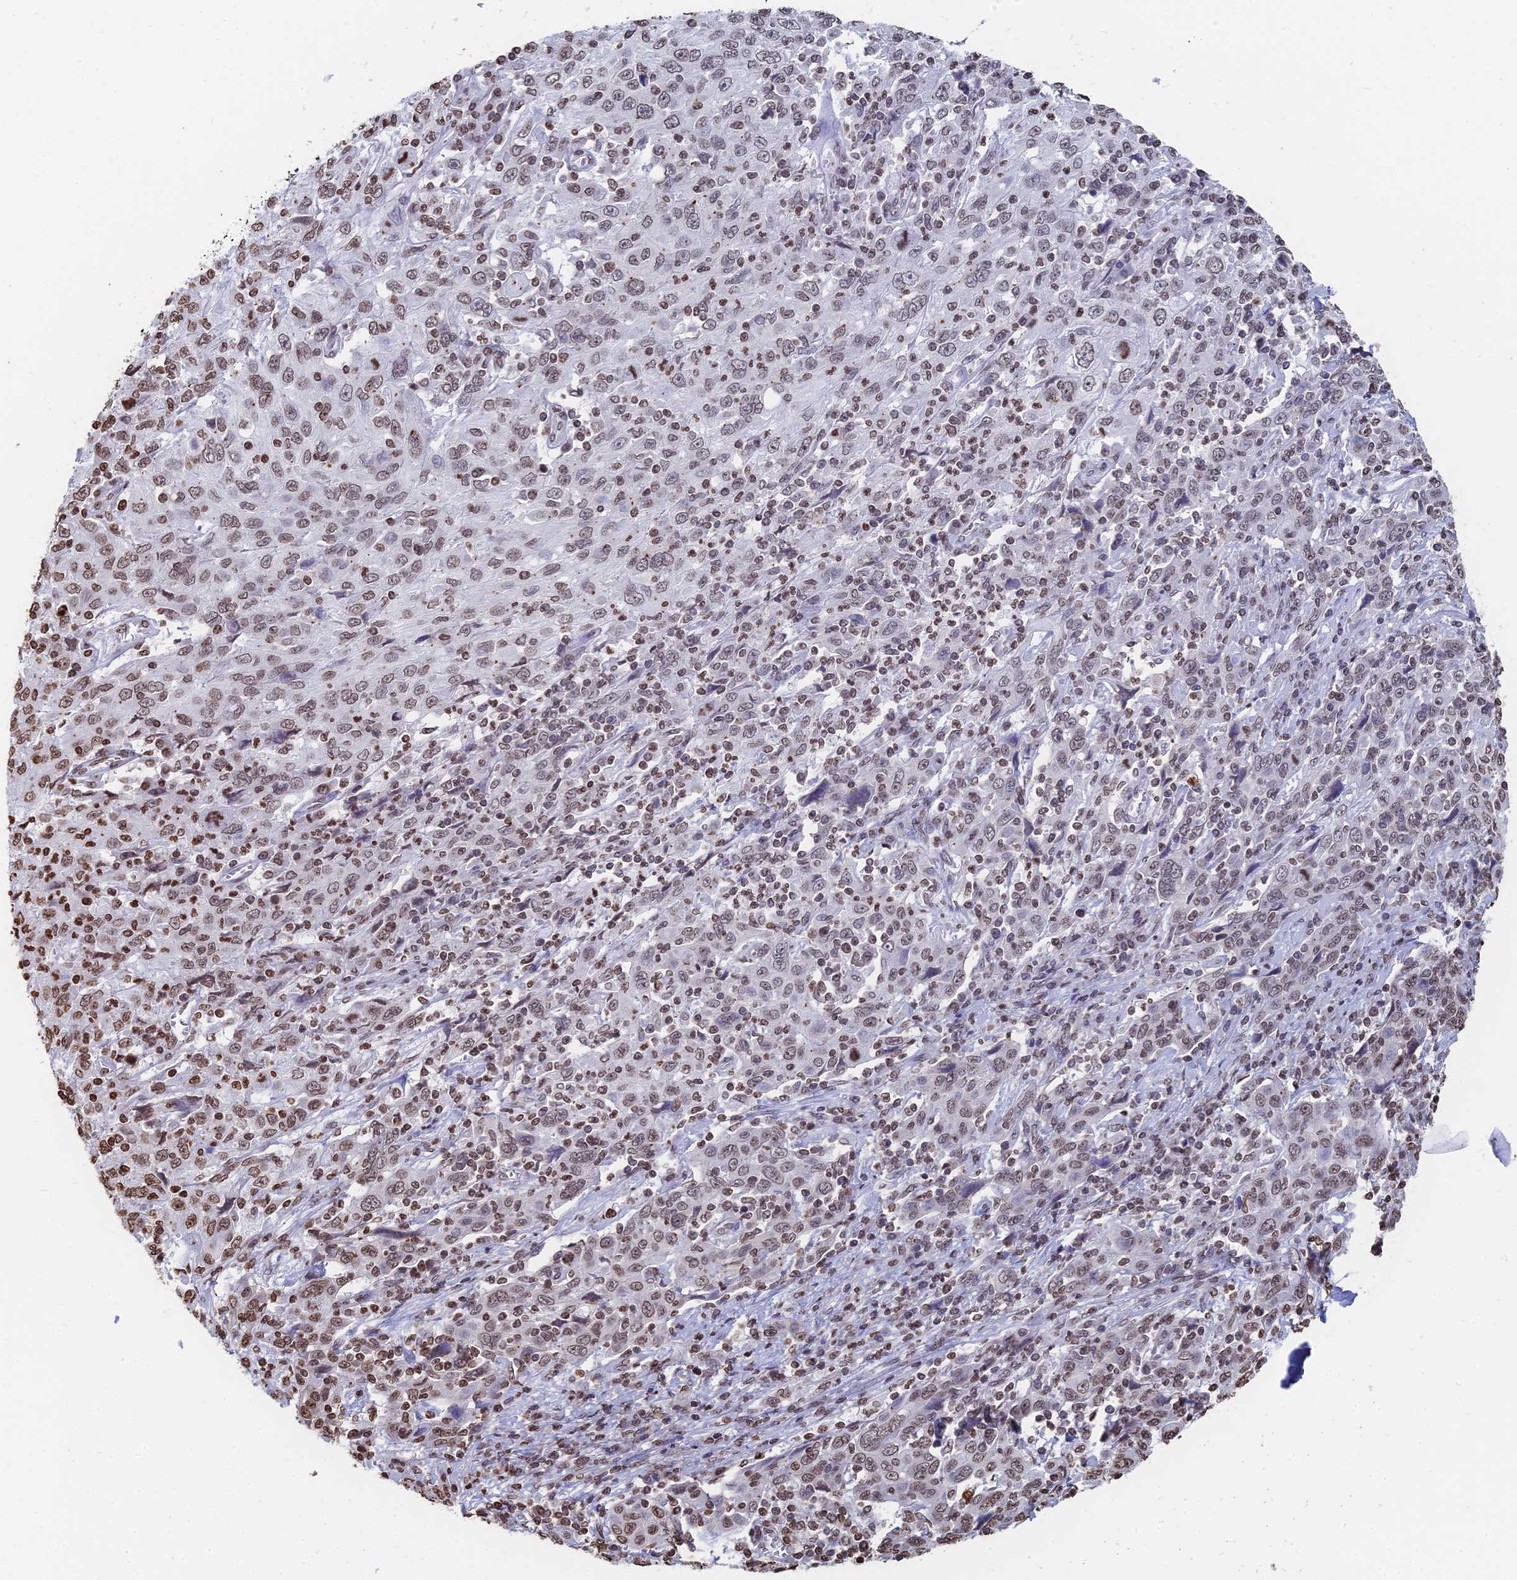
{"staining": {"intensity": "weak", "quantity": ">75%", "location": "nuclear"}, "tissue": "cervical cancer", "cell_type": "Tumor cells", "image_type": "cancer", "snomed": [{"axis": "morphology", "description": "Squamous cell carcinoma, NOS"}, {"axis": "topography", "description": "Cervix"}], "caption": "This is a photomicrograph of immunohistochemistry staining of cervical cancer (squamous cell carcinoma), which shows weak positivity in the nuclear of tumor cells.", "gene": "GBP3", "patient": {"sex": "female", "age": 46}}